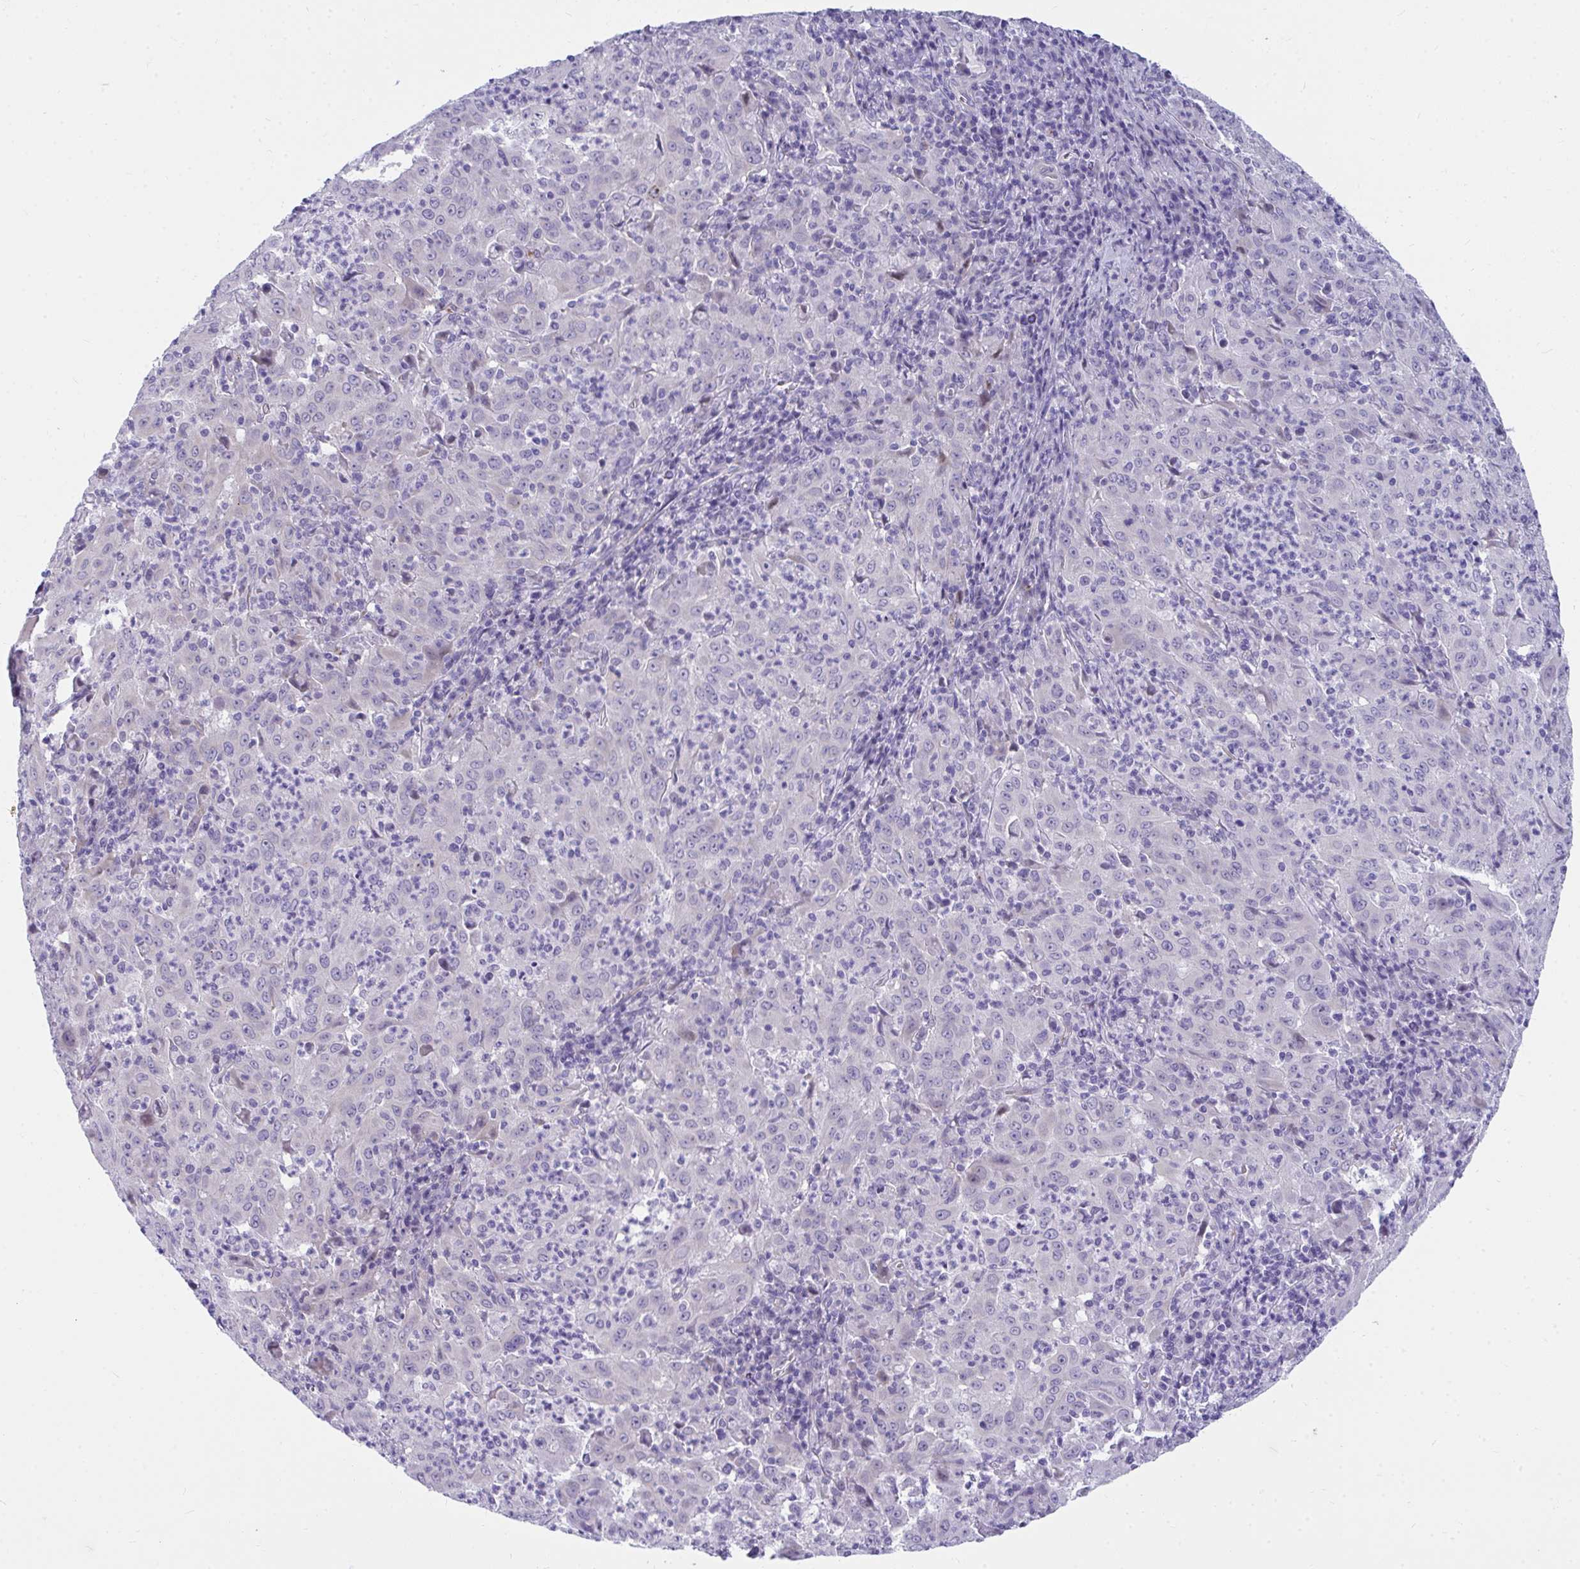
{"staining": {"intensity": "negative", "quantity": "none", "location": "none"}, "tissue": "pancreatic cancer", "cell_type": "Tumor cells", "image_type": "cancer", "snomed": [{"axis": "morphology", "description": "Adenocarcinoma, NOS"}, {"axis": "topography", "description": "Pancreas"}], "caption": "Pancreatic cancer (adenocarcinoma) stained for a protein using immunohistochemistry shows no expression tumor cells.", "gene": "TSBP1", "patient": {"sex": "male", "age": 63}}